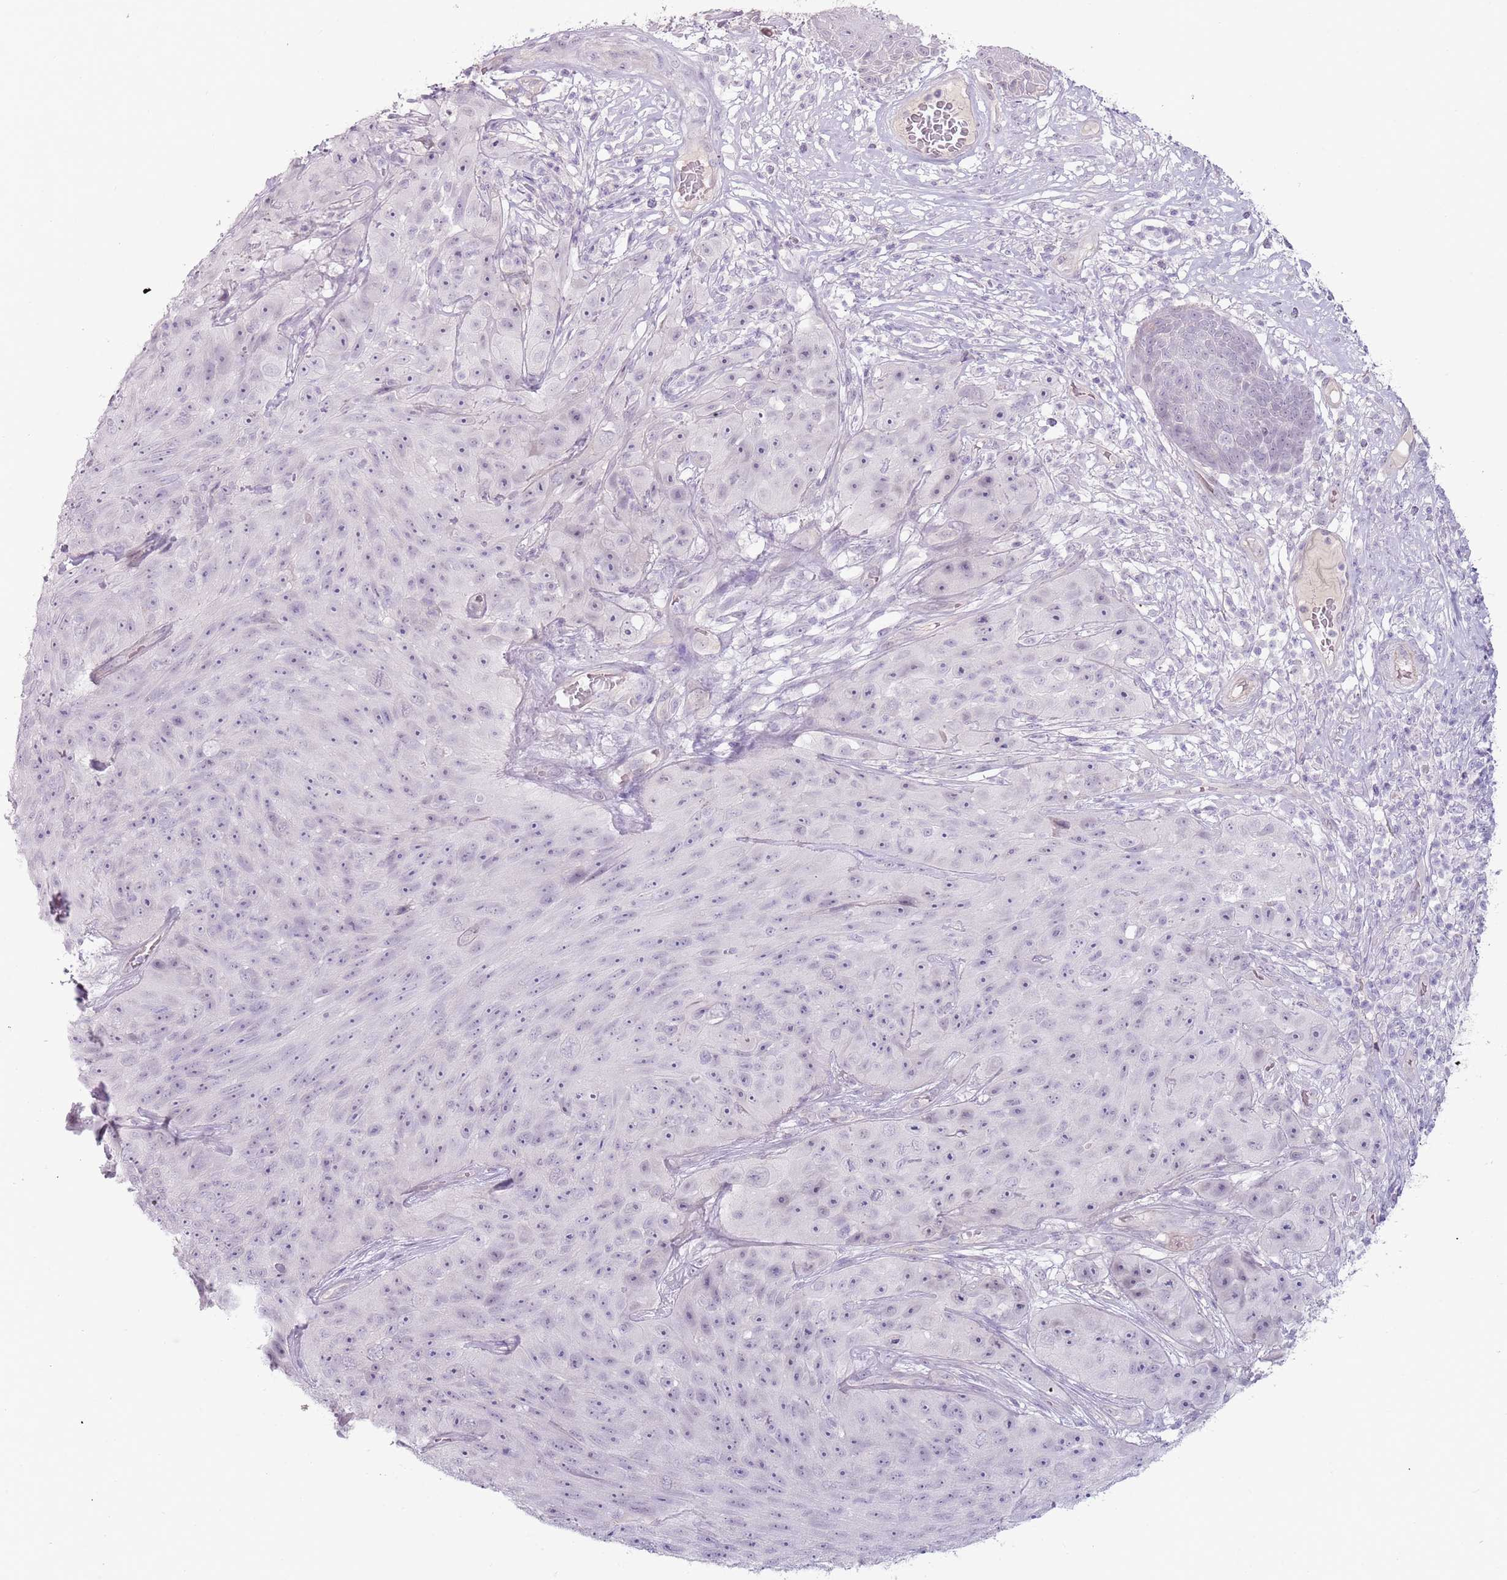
{"staining": {"intensity": "negative", "quantity": "none", "location": "none"}, "tissue": "skin cancer", "cell_type": "Tumor cells", "image_type": "cancer", "snomed": [{"axis": "morphology", "description": "Squamous cell carcinoma, NOS"}, {"axis": "topography", "description": "Skin"}], "caption": "Skin squamous cell carcinoma was stained to show a protein in brown. There is no significant positivity in tumor cells.", "gene": "RFX2", "patient": {"sex": "female", "age": 87}}